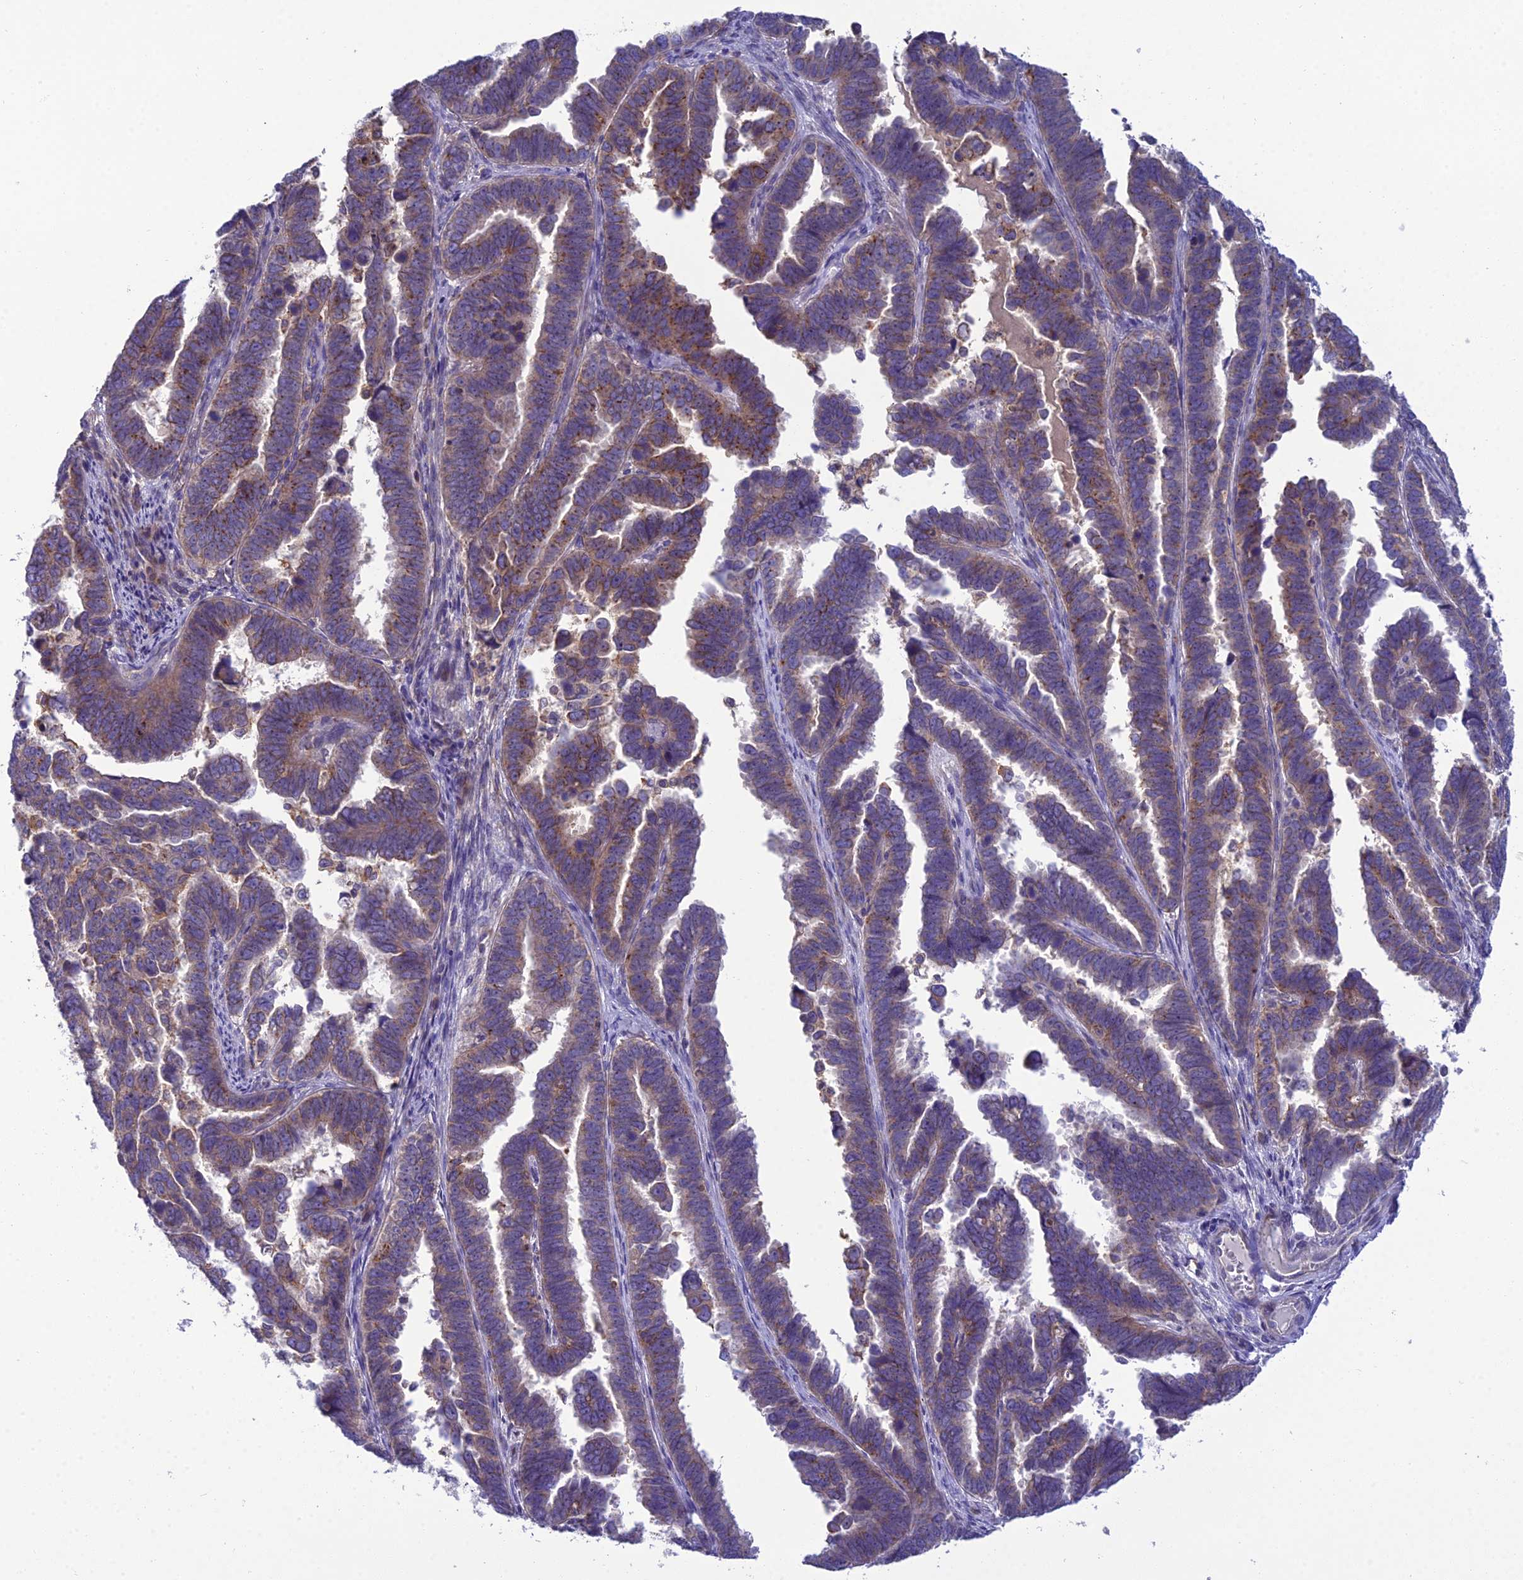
{"staining": {"intensity": "weak", "quantity": ">75%", "location": "cytoplasmic/membranous"}, "tissue": "endometrial cancer", "cell_type": "Tumor cells", "image_type": "cancer", "snomed": [{"axis": "morphology", "description": "Adenocarcinoma, NOS"}, {"axis": "topography", "description": "Endometrium"}], "caption": "The histopathology image displays a brown stain indicating the presence of a protein in the cytoplasmic/membranous of tumor cells in adenocarcinoma (endometrial).", "gene": "GOLPH3", "patient": {"sex": "female", "age": 75}}